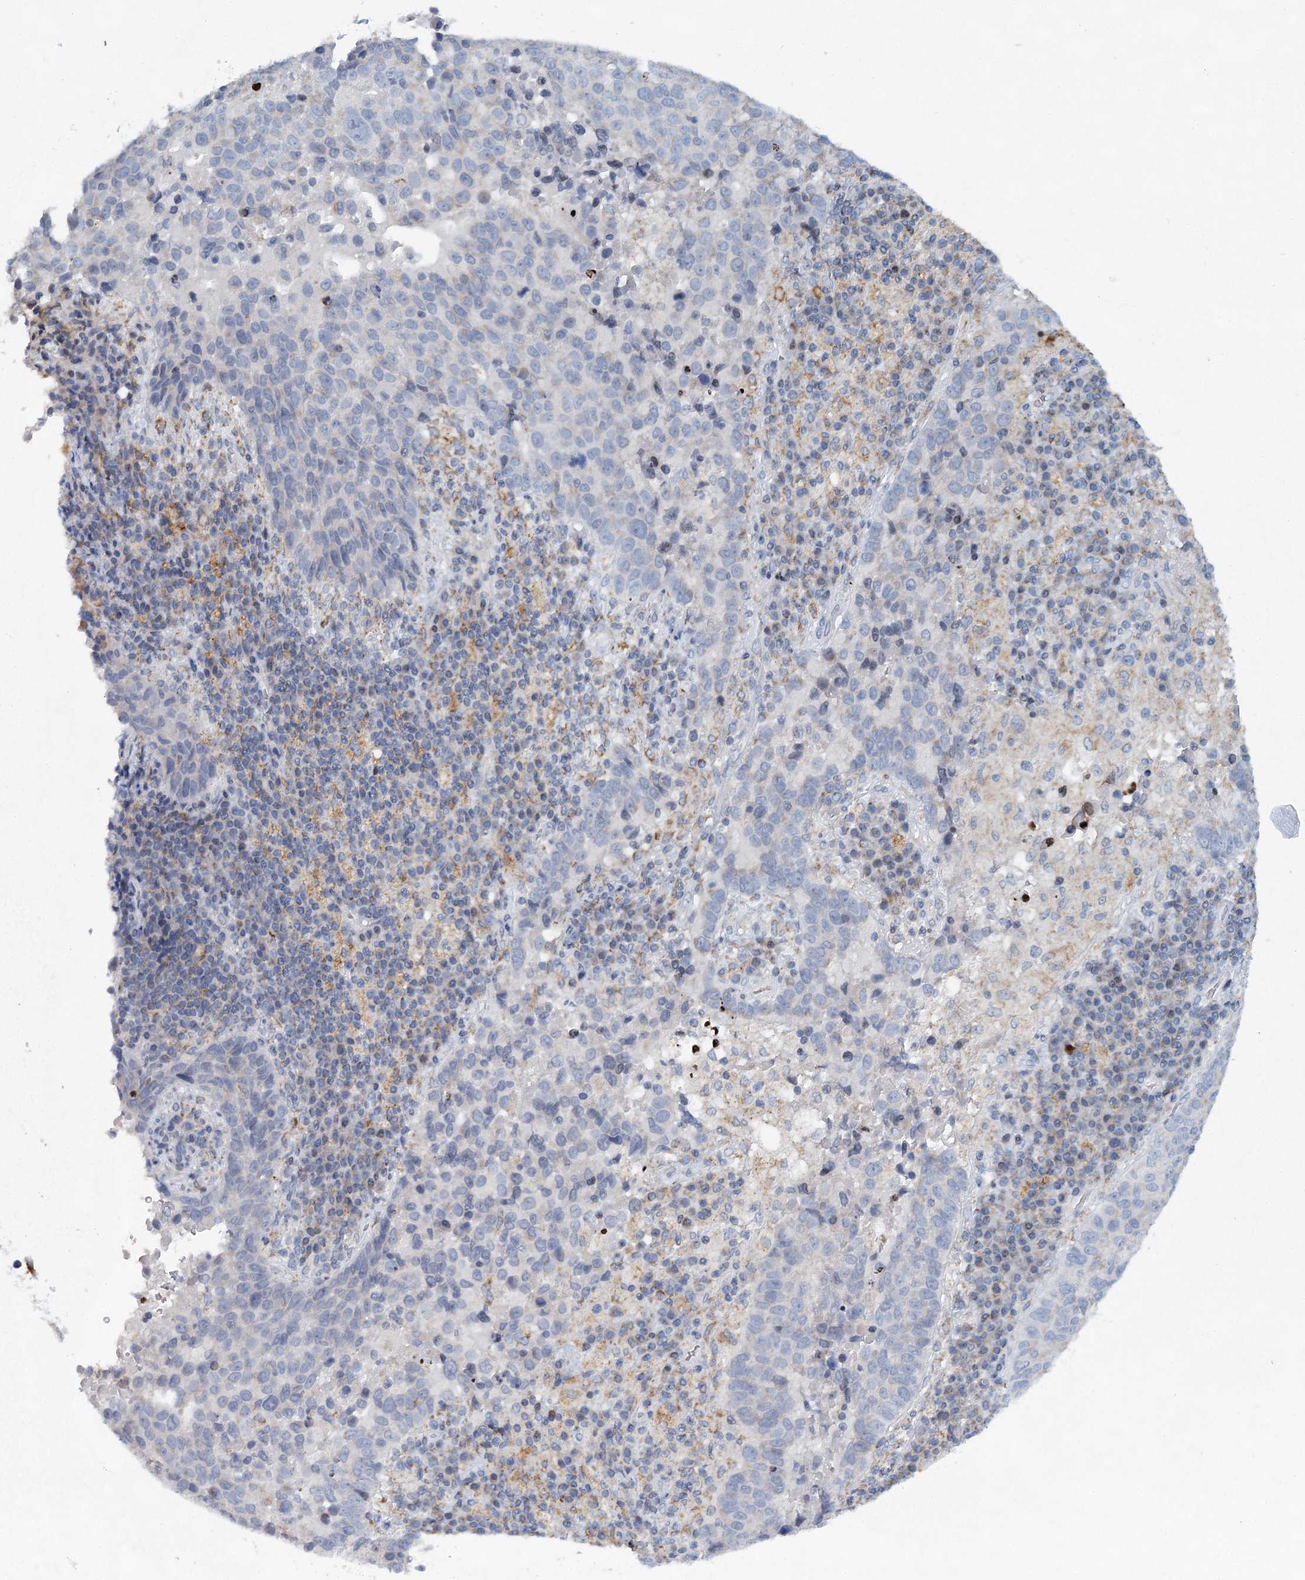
{"staining": {"intensity": "negative", "quantity": "none", "location": "none"}, "tissue": "lung cancer", "cell_type": "Tumor cells", "image_type": "cancer", "snomed": [{"axis": "morphology", "description": "Squamous cell carcinoma, NOS"}, {"axis": "topography", "description": "Lung"}], "caption": "Immunohistochemical staining of lung cancer (squamous cell carcinoma) demonstrates no significant expression in tumor cells.", "gene": "XPO6", "patient": {"sex": "male", "age": 73}}